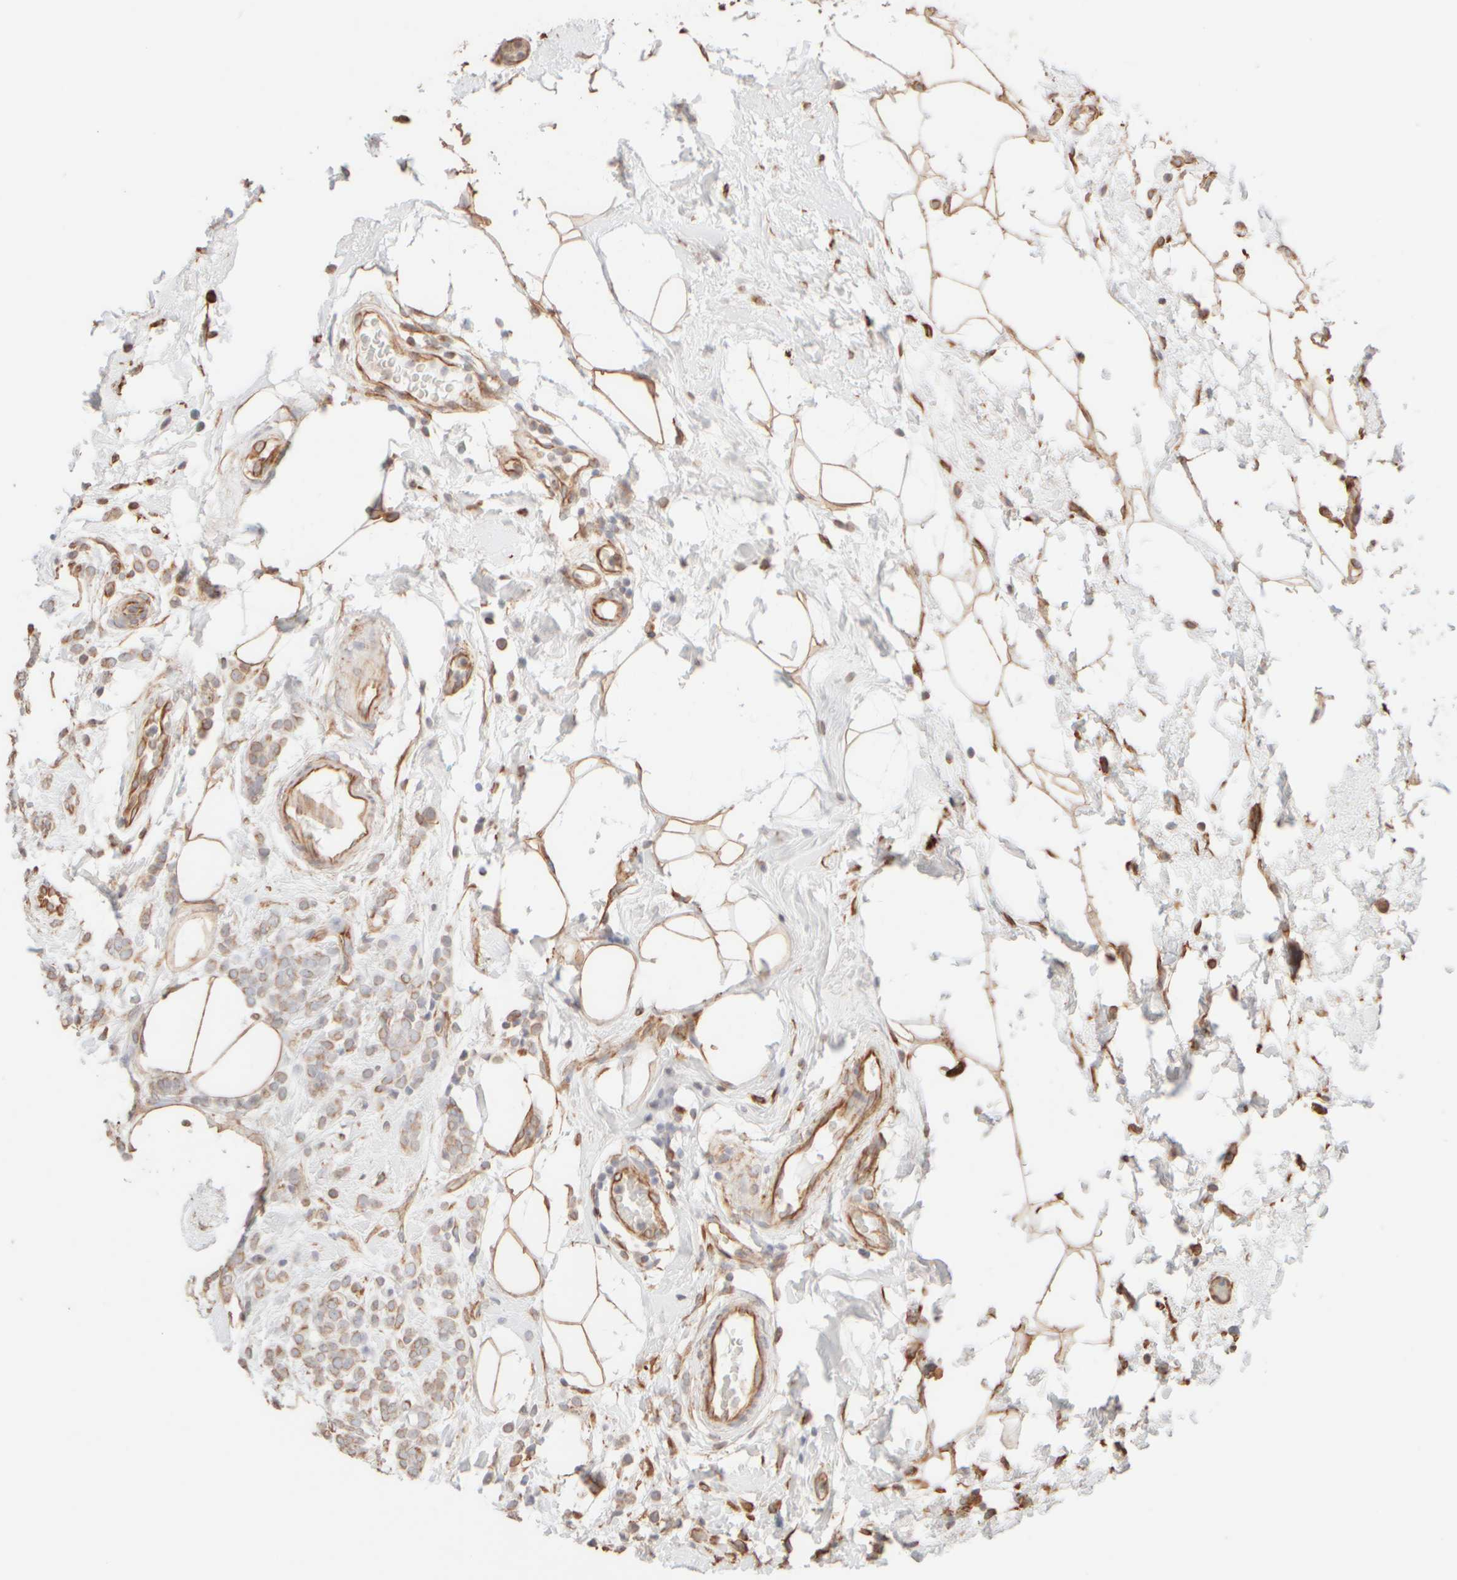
{"staining": {"intensity": "moderate", "quantity": ">75%", "location": "cytoplasmic/membranous"}, "tissue": "breast cancer", "cell_type": "Tumor cells", "image_type": "cancer", "snomed": [{"axis": "morphology", "description": "Lobular carcinoma"}, {"axis": "topography", "description": "Breast"}], "caption": "Approximately >75% of tumor cells in breast lobular carcinoma display moderate cytoplasmic/membranous protein expression as visualized by brown immunohistochemical staining.", "gene": "KRT15", "patient": {"sex": "female", "age": 50}}